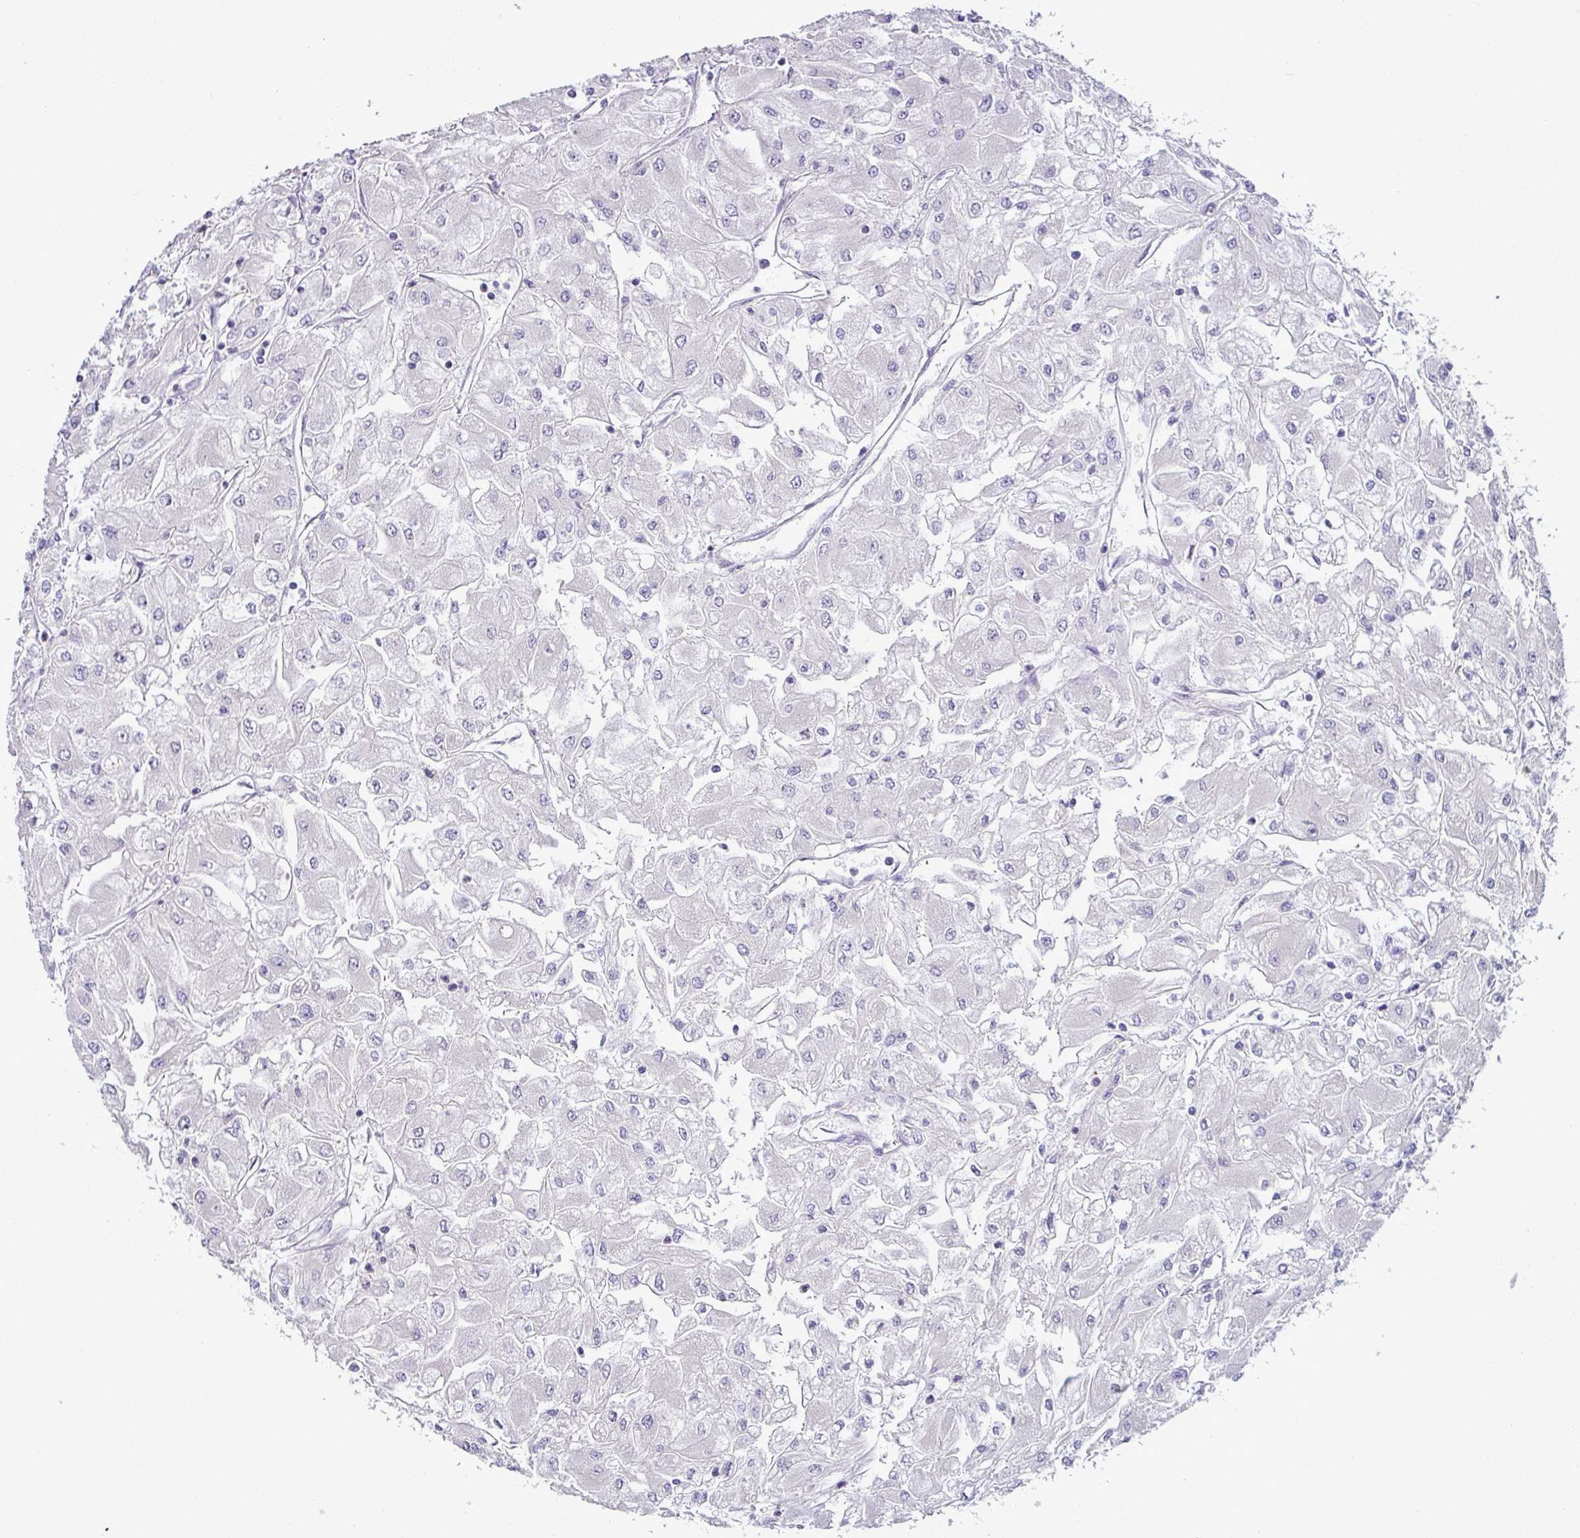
{"staining": {"intensity": "negative", "quantity": "none", "location": "none"}, "tissue": "renal cancer", "cell_type": "Tumor cells", "image_type": "cancer", "snomed": [{"axis": "morphology", "description": "Adenocarcinoma, NOS"}, {"axis": "topography", "description": "Kidney"}], "caption": "An image of human adenocarcinoma (renal) is negative for staining in tumor cells.", "gene": "HBEGF", "patient": {"sex": "male", "age": 80}}